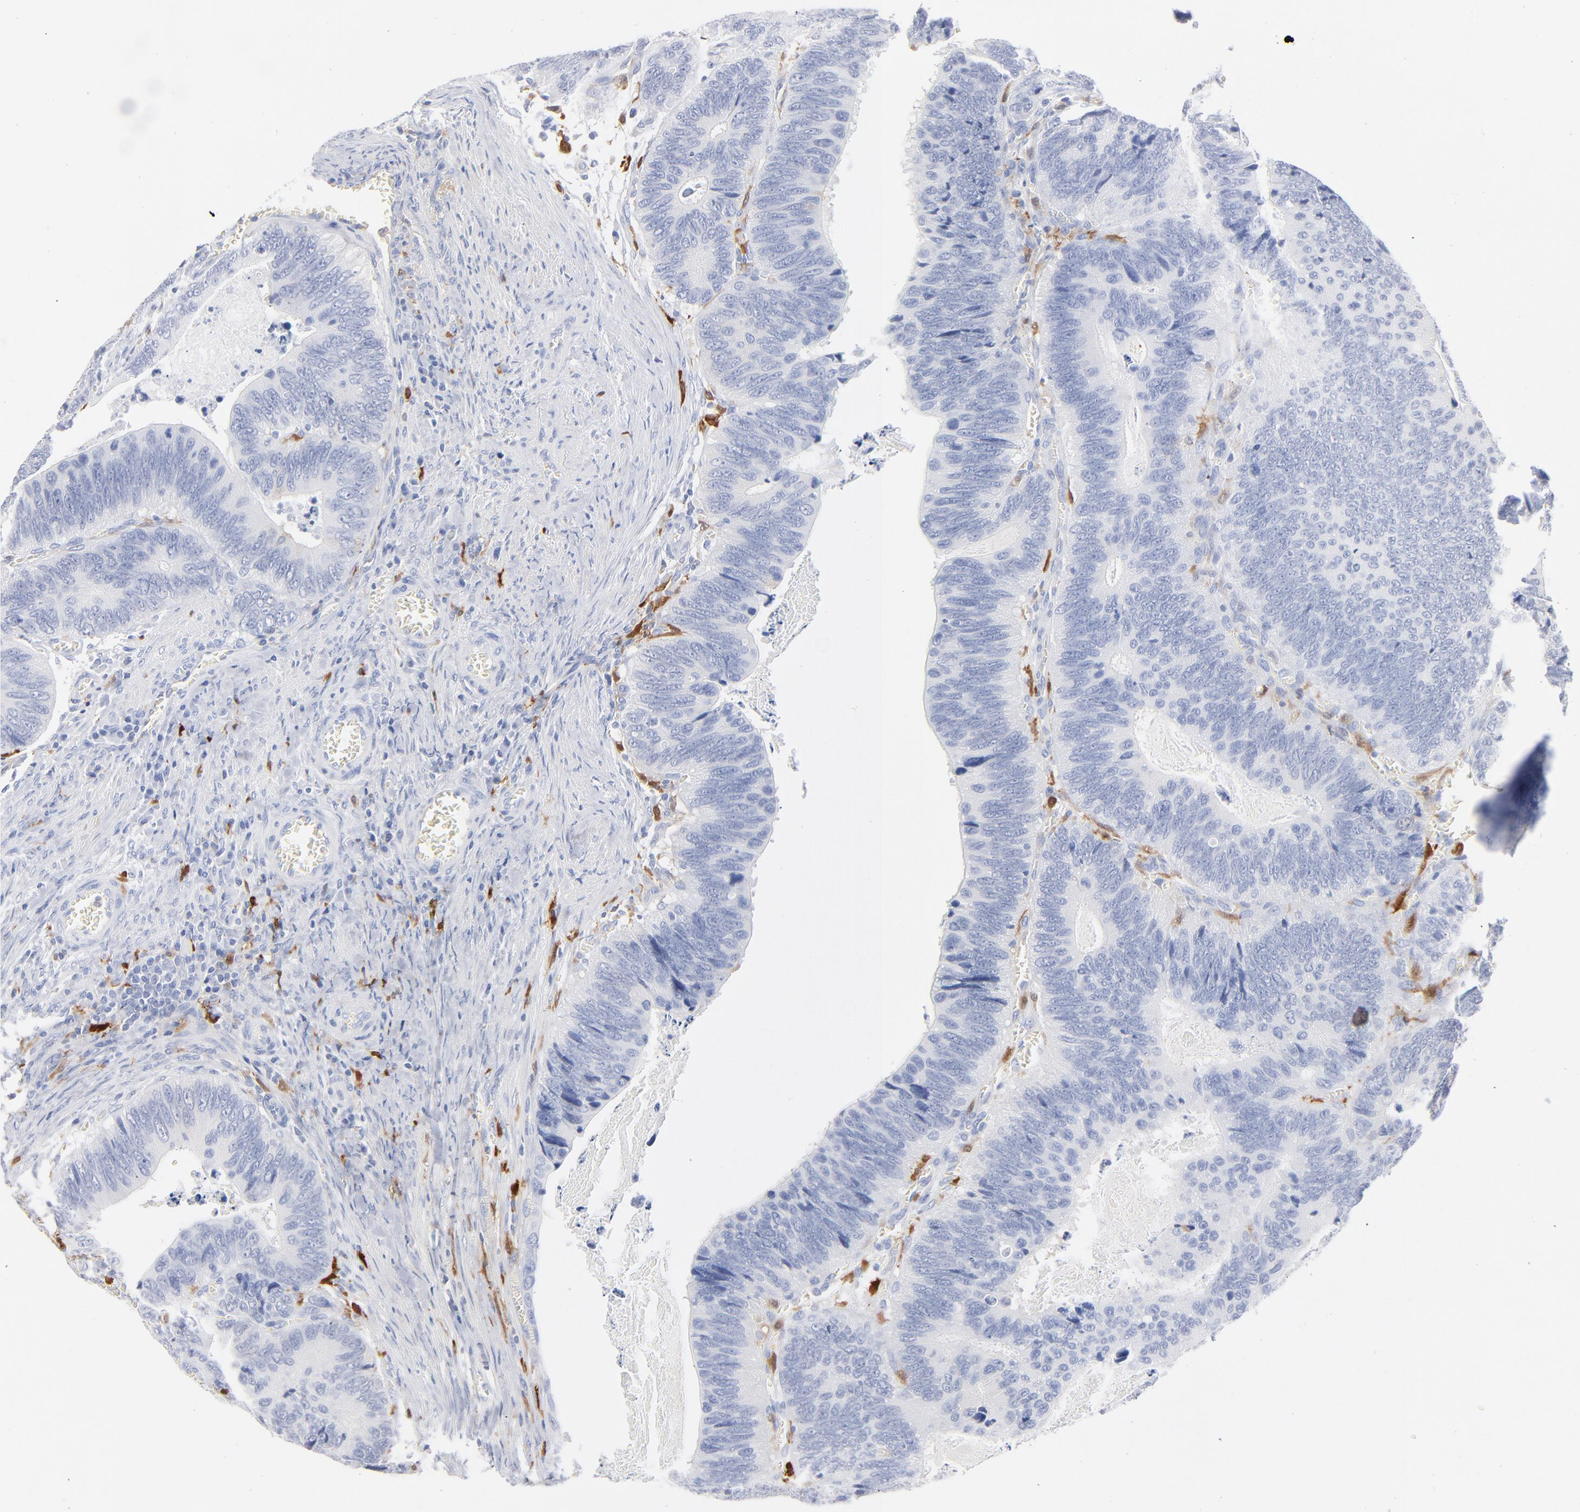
{"staining": {"intensity": "negative", "quantity": "none", "location": "none"}, "tissue": "colorectal cancer", "cell_type": "Tumor cells", "image_type": "cancer", "snomed": [{"axis": "morphology", "description": "Adenocarcinoma, NOS"}, {"axis": "topography", "description": "Colon"}], "caption": "The micrograph demonstrates no staining of tumor cells in colorectal adenocarcinoma.", "gene": "IFIT2", "patient": {"sex": "male", "age": 72}}